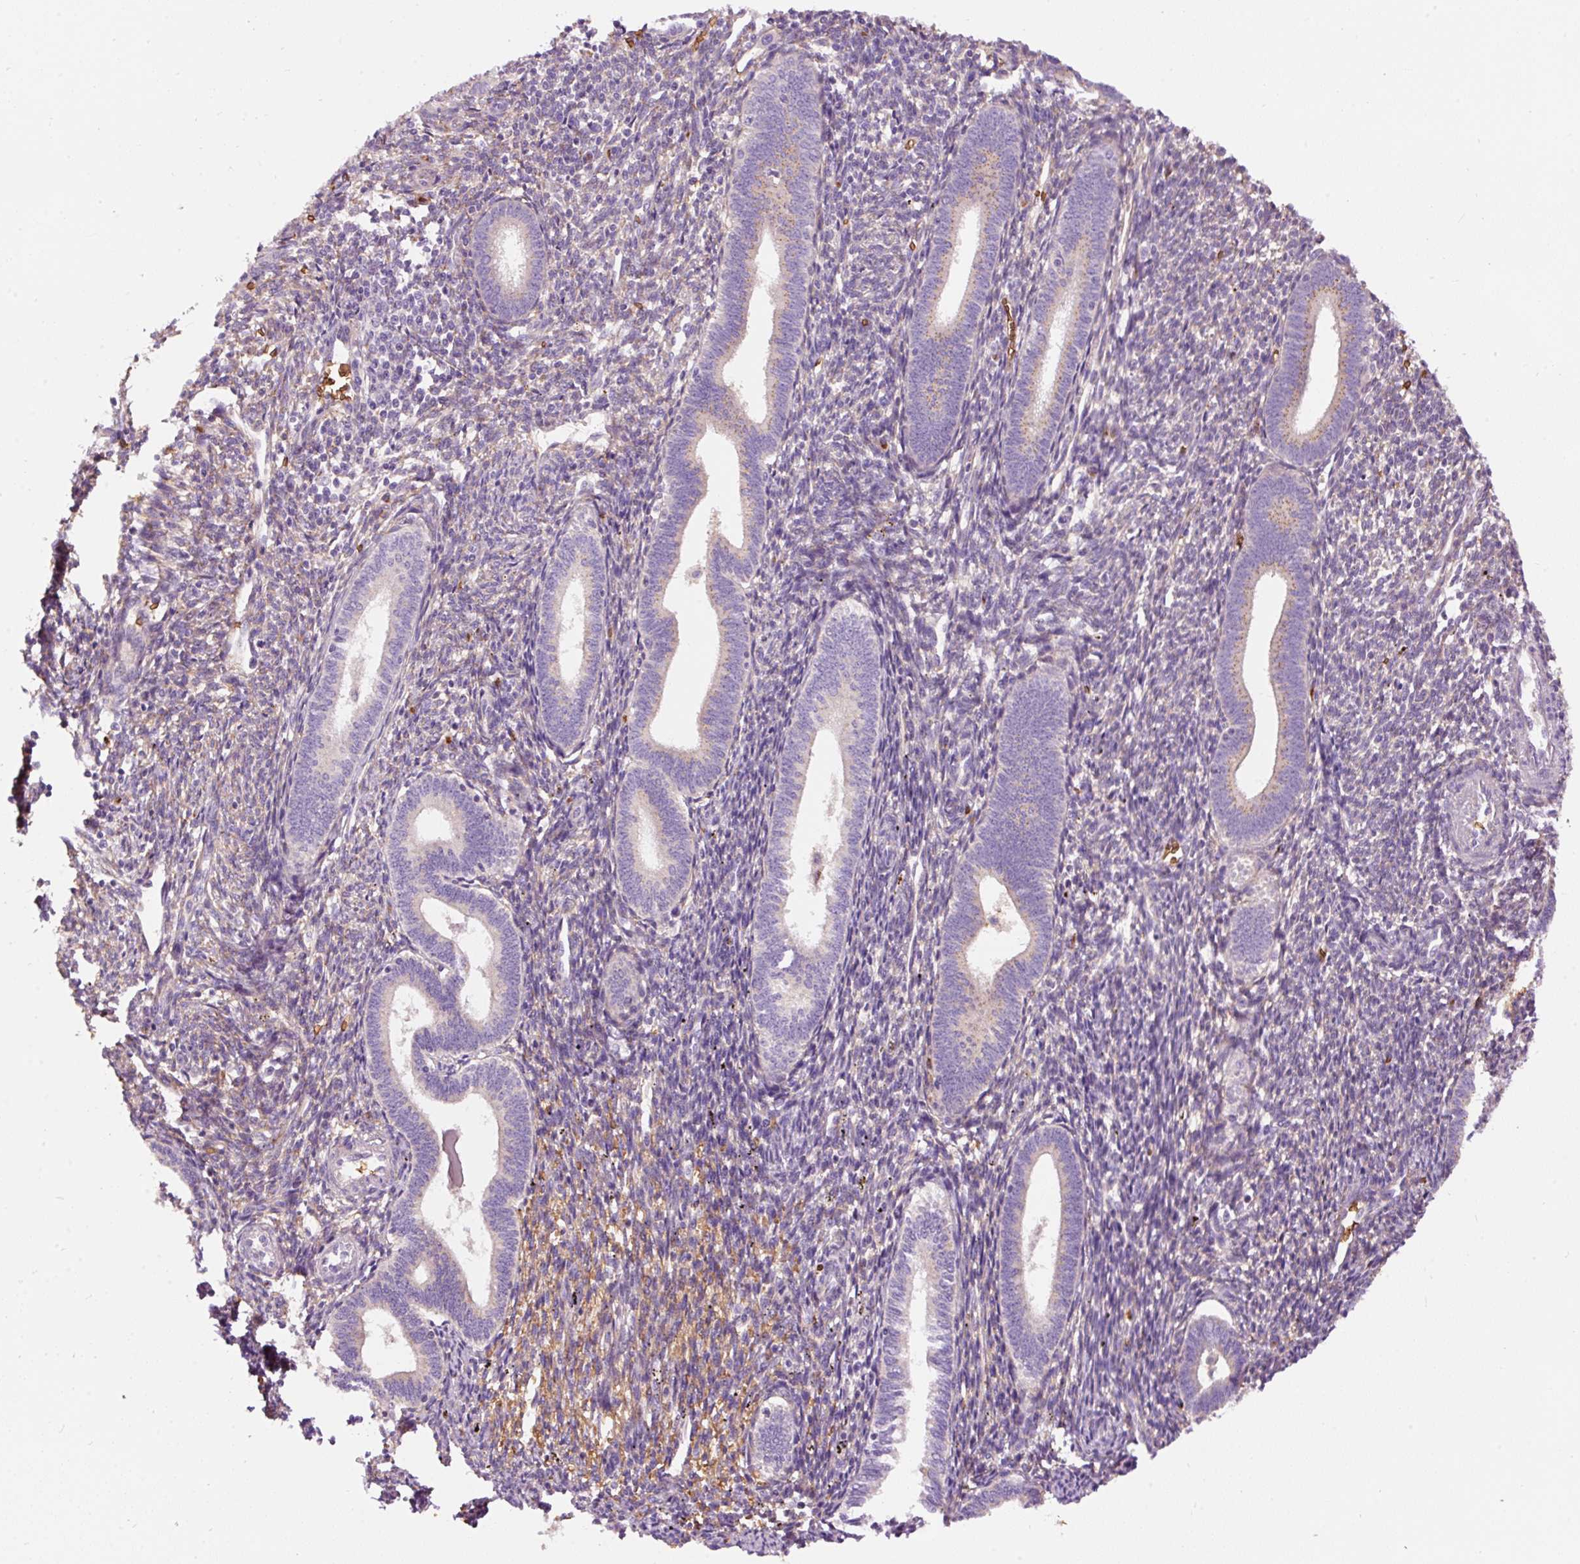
{"staining": {"intensity": "moderate", "quantity": "<25%", "location": "cytoplasmic/membranous"}, "tissue": "endometrium", "cell_type": "Cells in endometrial stroma", "image_type": "normal", "snomed": [{"axis": "morphology", "description": "Normal tissue, NOS"}, {"axis": "topography", "description": "Endometrium"}], "caption": "The histopathology image shows immunohistochemical staining of benign endometrium. There is moderate cytoplasmic/membranous expression is identified in approximately <25% of cells in endometrial stroma.", "gene": "PRRC2A", "patient": {"sex": "female", "age": 41}}